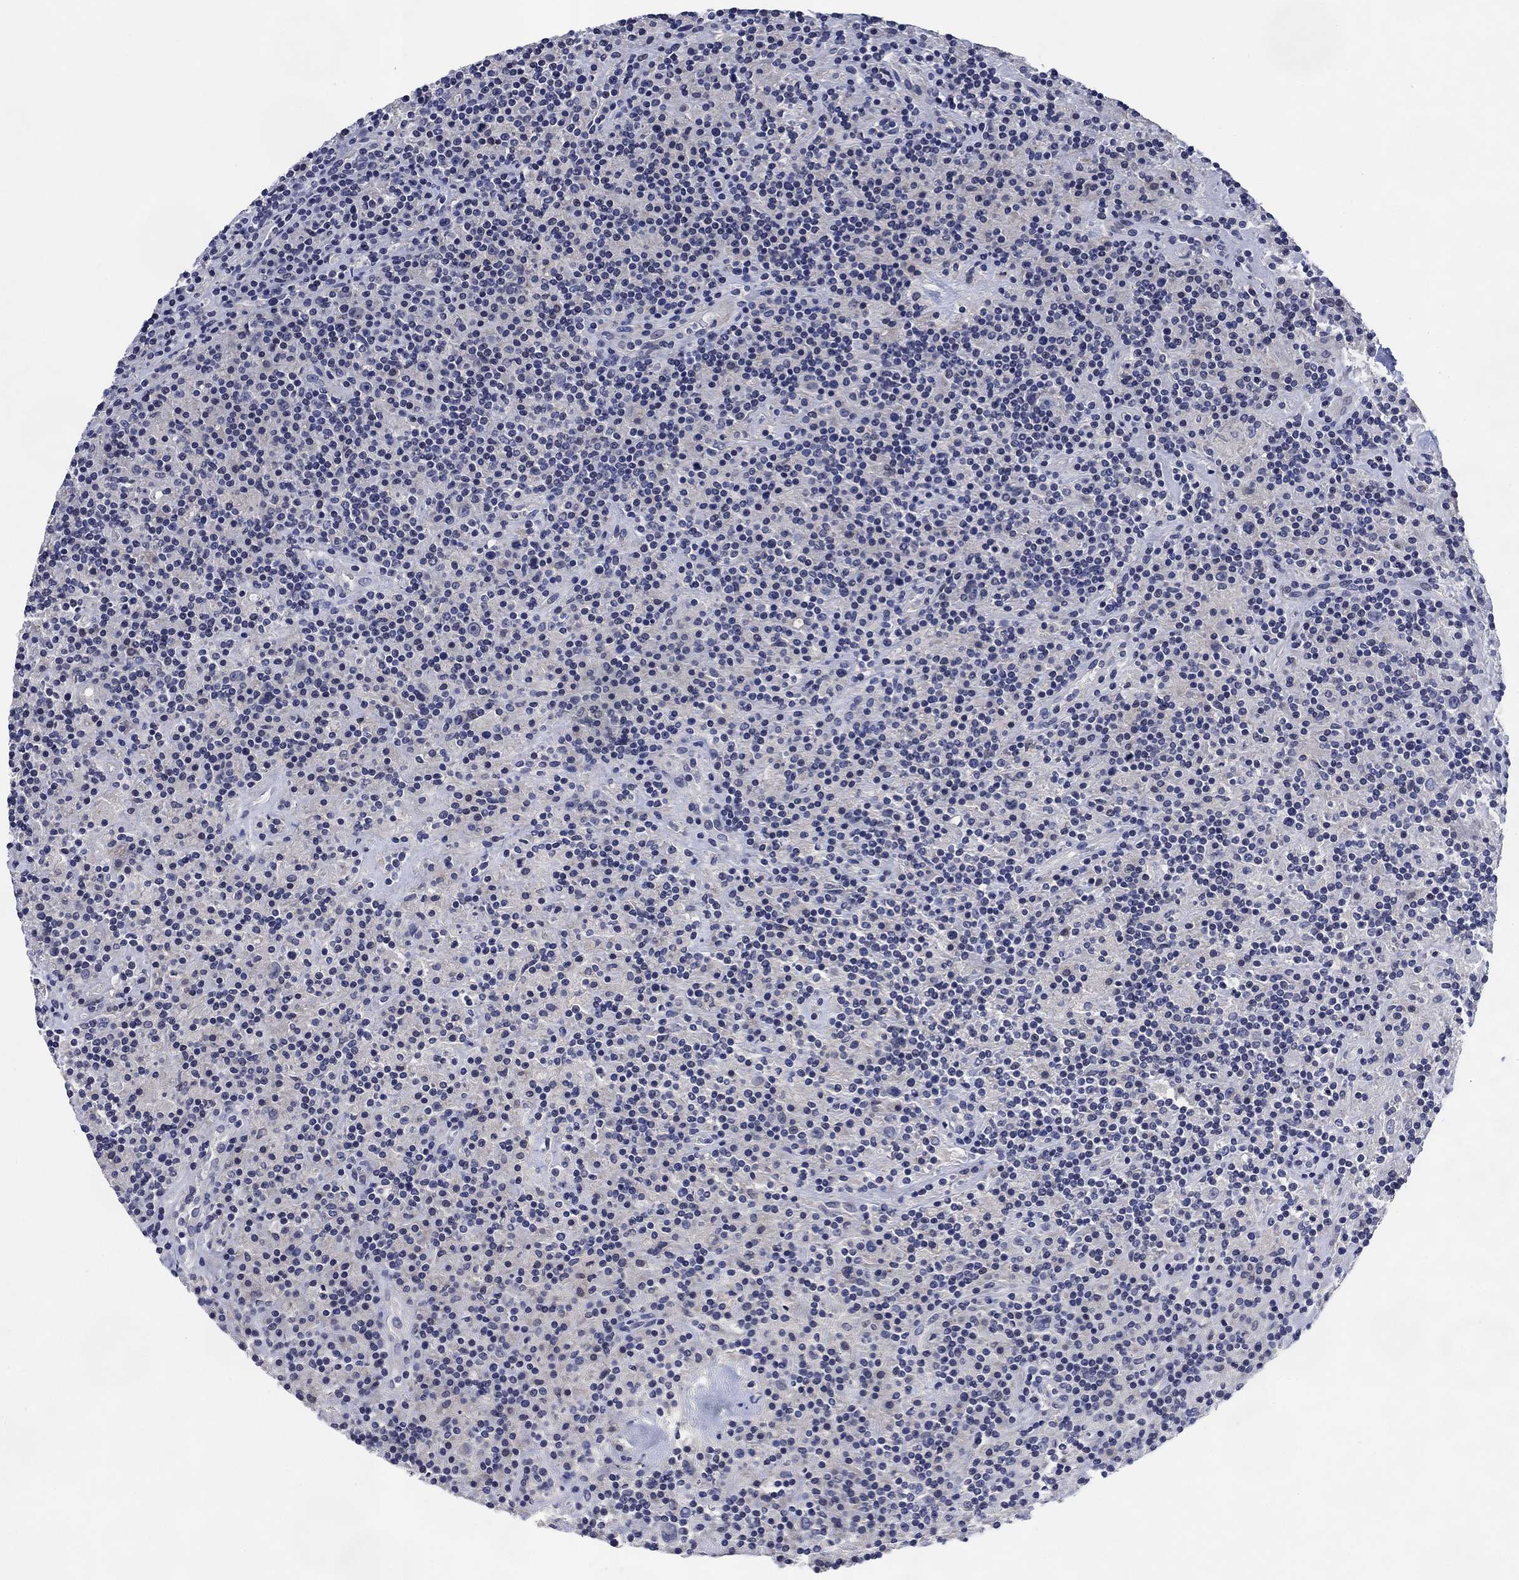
{"staining": {"intensity": "negative", "quantity": "none", "location": "none"}, "tissue": "lymphoma", "cell_type": "Tumor cells", "image_type": "cancer", "snomed": [{"axis": "morphology", "description": "Hodgkin's disease, NOS"}, {"axis": "topography", "description": "Lymph node"}], "caption": "Immunohistochemical staining of Hodgkin's disease demonstrates no significant expression in tumor cells. (Stains: DAB (3,3'-diaminobenzidine) immunohistochemistry (IHC) with hematoxylin counter stain, Microscopy: brightfield microscopy at high magnification).", "gene": "DAZL", "patient": {"sex": "male", "age": 70}}